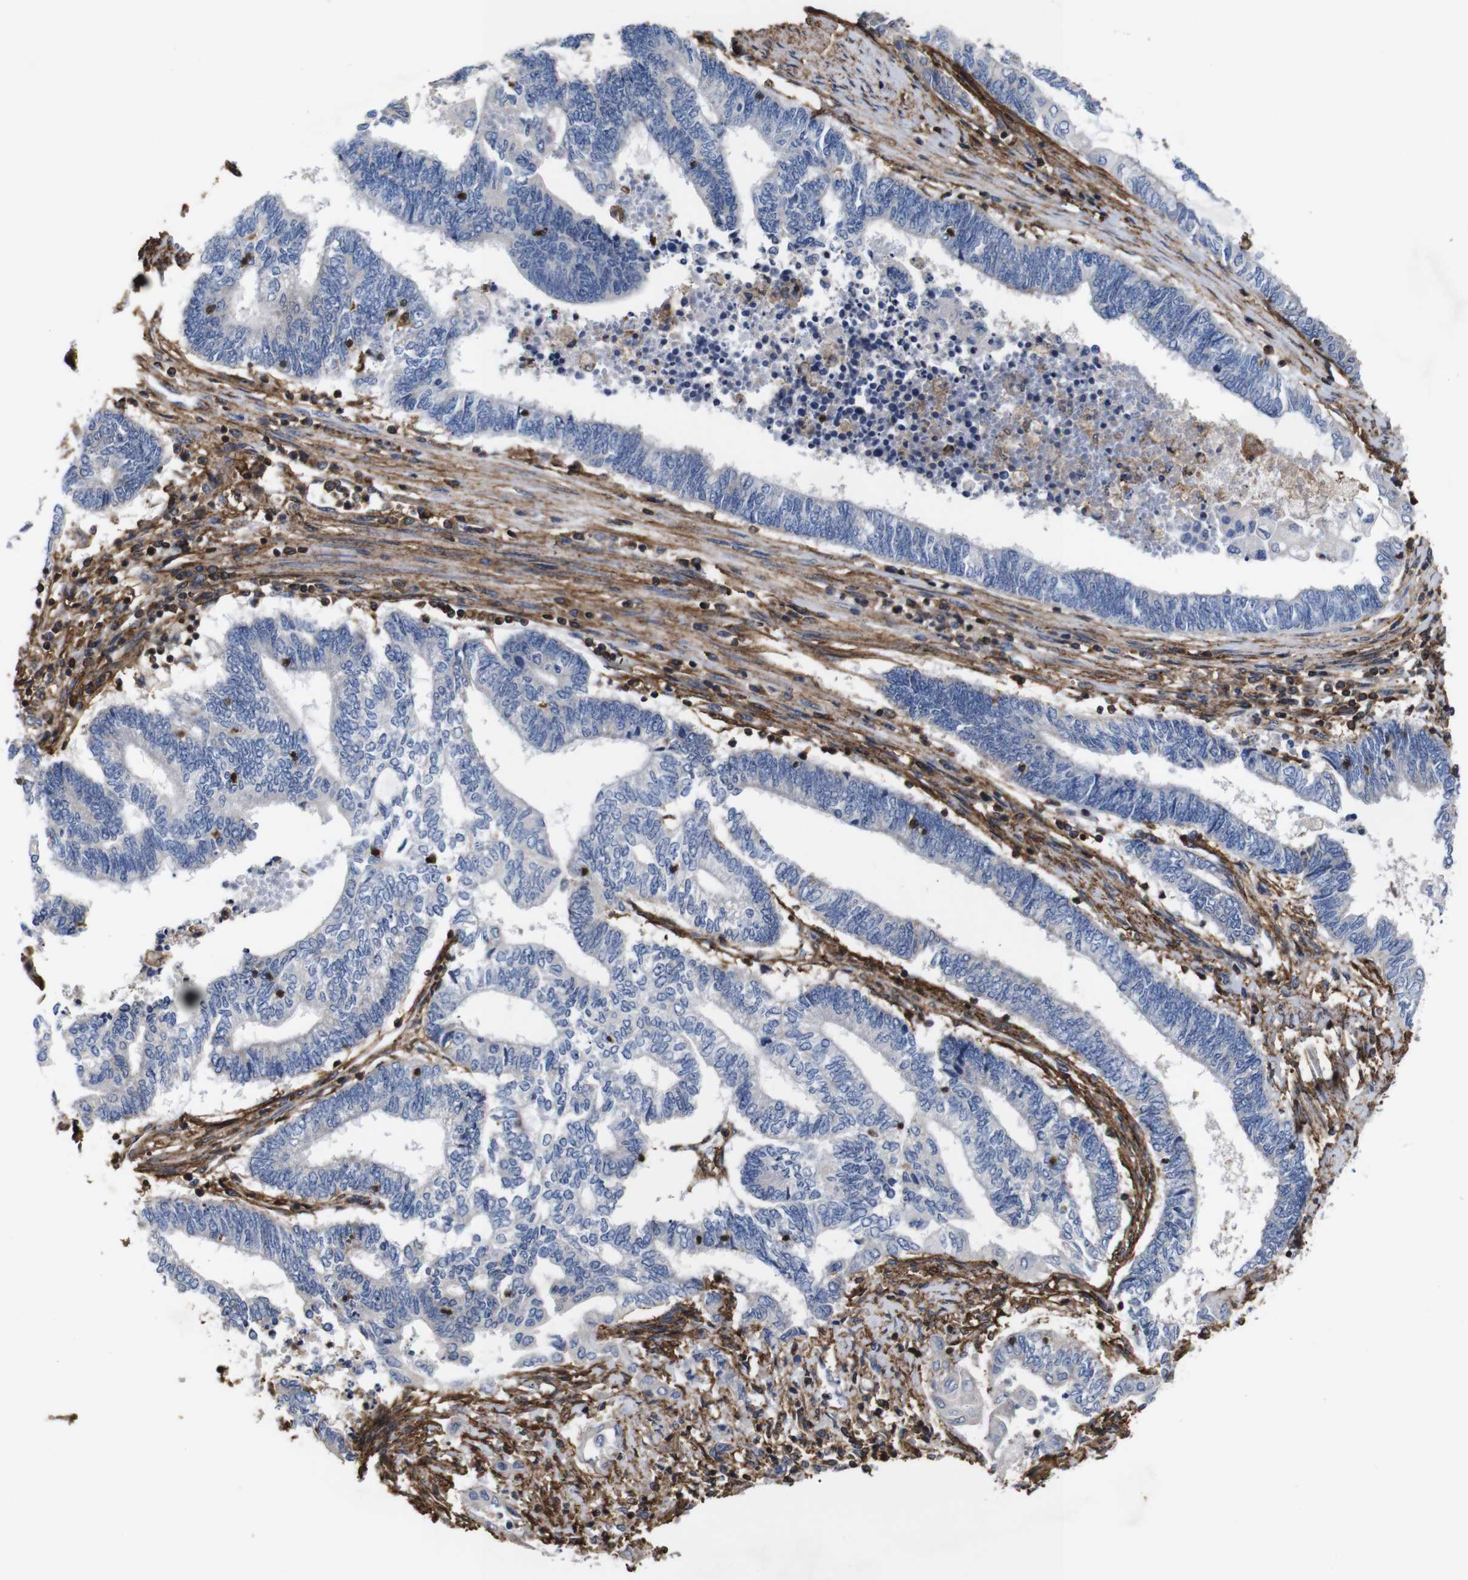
{"staining": {"intensity": "negative", "quantity": "none", "location": "none"}, "tissue": "endometrial cancer", "cell_type": "Tumor cells", "image_type": "cancer", "snomed": [{"axis": "morphology", "description": "Adenocarcinoma, NOS"}, {"axis": "topography", "description": "Uterus"}, {"axis": "topography", "description": "Endometrium"}], "caption": "The immunohistochemistry (IHC) image has no significant staining in tumor cells of endometrial cancer tissue.", "gene": "PI4KA", "patient": {"sex": "female", "age": 70}}